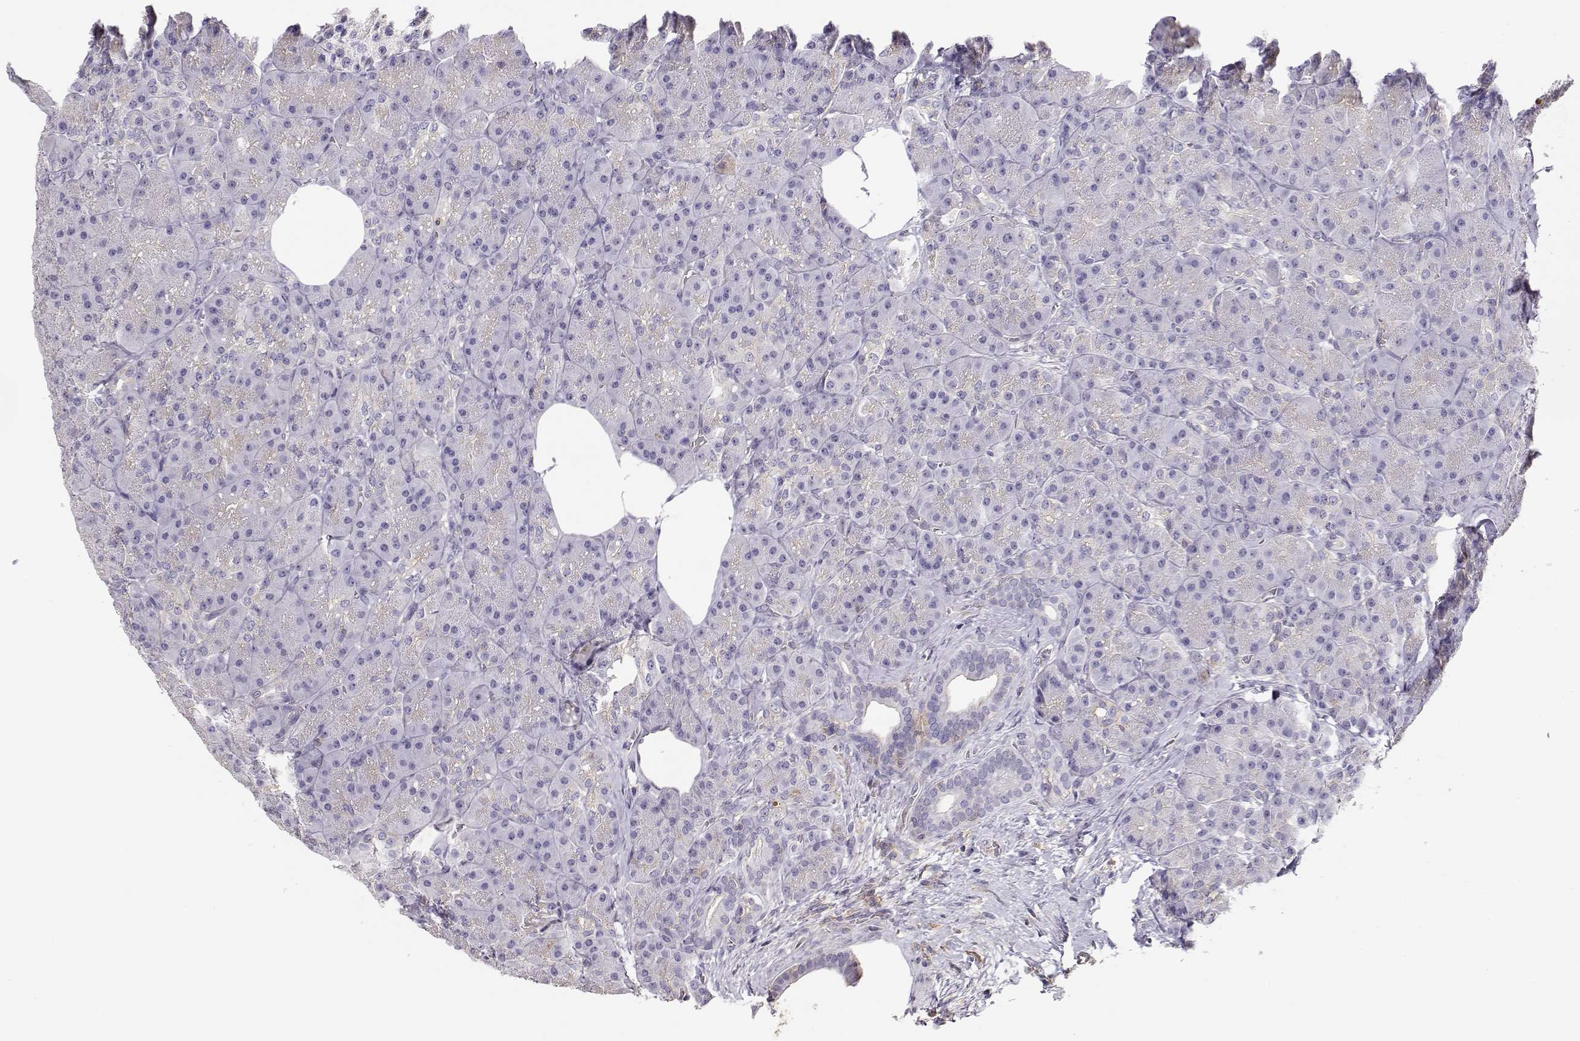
{"staining": {"intensity": "negative", "quantity": "none", "location": "none"}, "tissue": "pancreas", "cell_type": "Exocrine glandular cells", "image_type": "normal", "snomed": [{"axis": "morphology", "description": "Normal tissue, NOS"}, {"axis": "topography", "description": "Pancreas"}], "caption": "The image shows no significant expression in exocrine glandular cells of pancreas. (Stains: DAB (3,3'-diaminobenzidine) immunohistochemistry (IHC) with hematoxylin counter stain, Microscopy: brightfield microscopy at high magnification).", "gene": "DAPL1", "patient": {"sex": "male", "age": 57}}